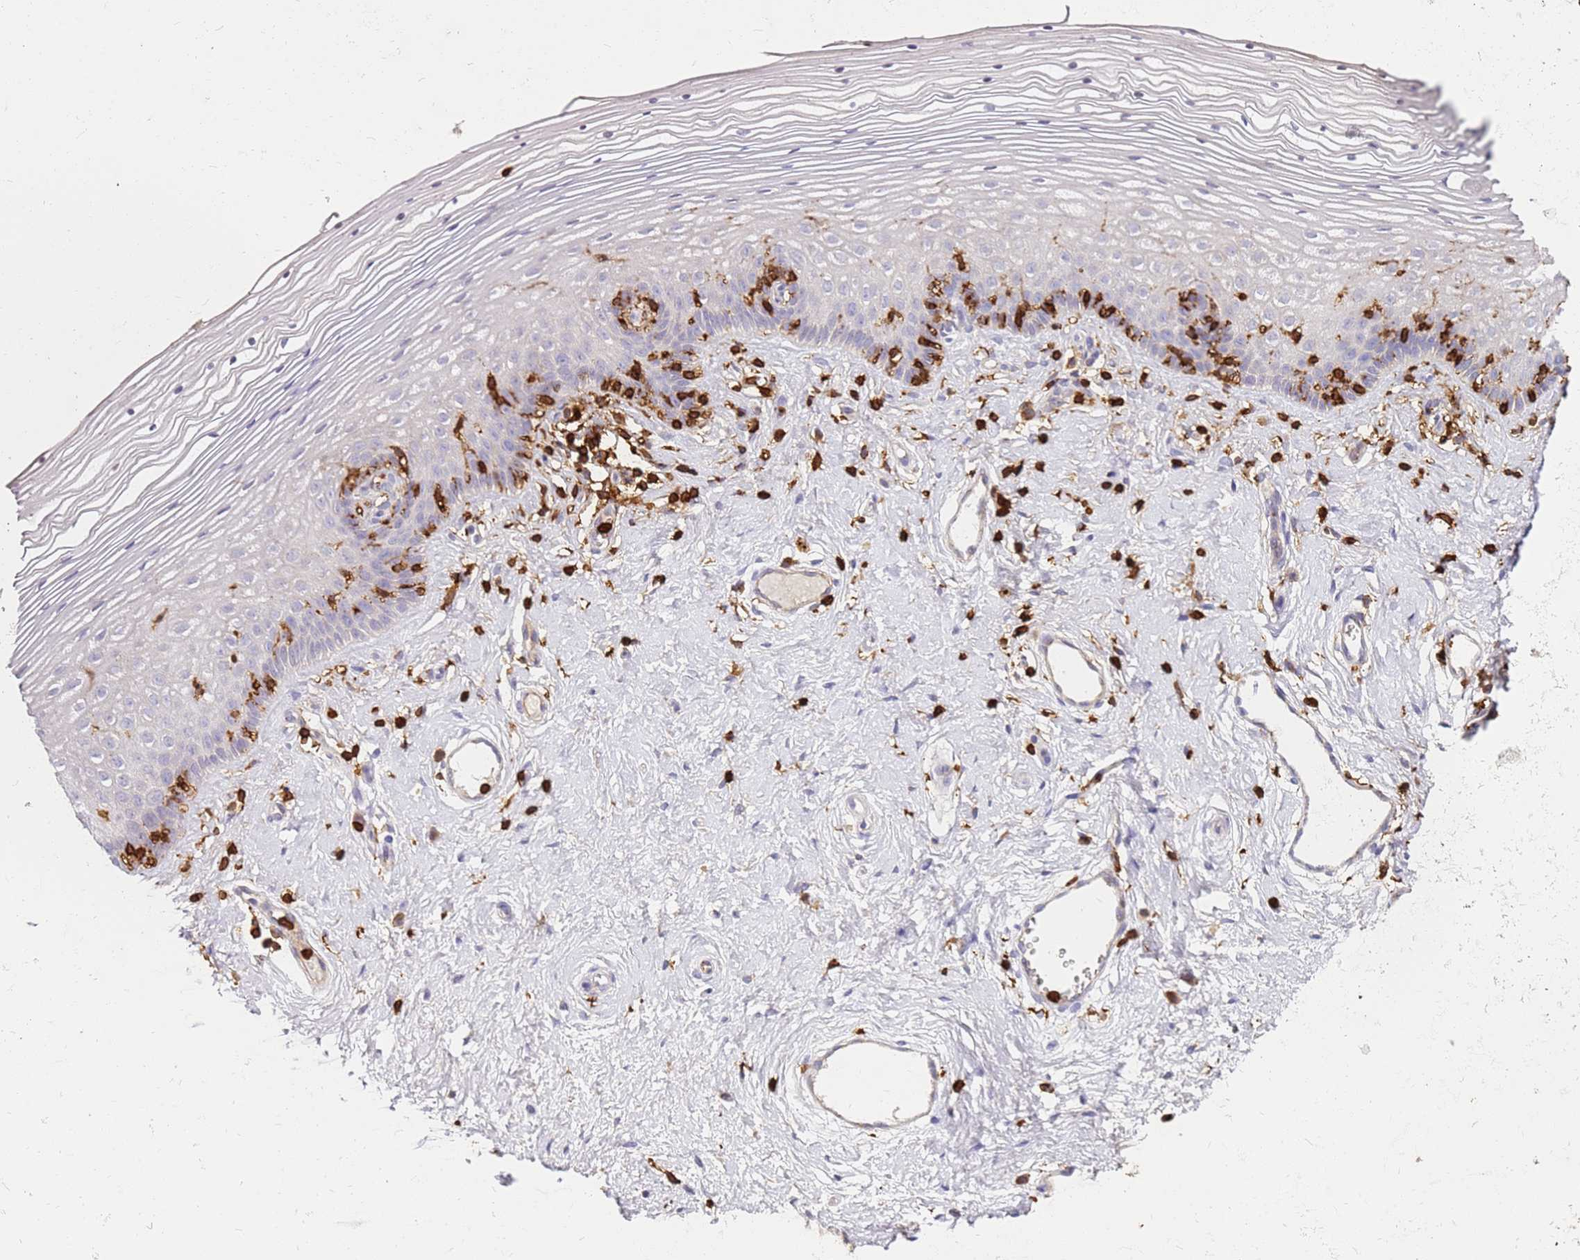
{"staining": {"intensity": "negative", "quantity": "none", "location": "none"}, "tissue": "vagina", "cell_type": "Squamous epithelial cells", "image_type": "normal", "snomed": [{"axis": "morphology", "description": "Normal tissue, NOS"}, {"axis": "topography", "description": "Vagina"}], "caption": "DAB immunohistochemical staining of benign human vagina displays no significant staining in squamous epithelial cells.", "gene": "CORO1A", "patient": {"sex": "female", "age": 46}}